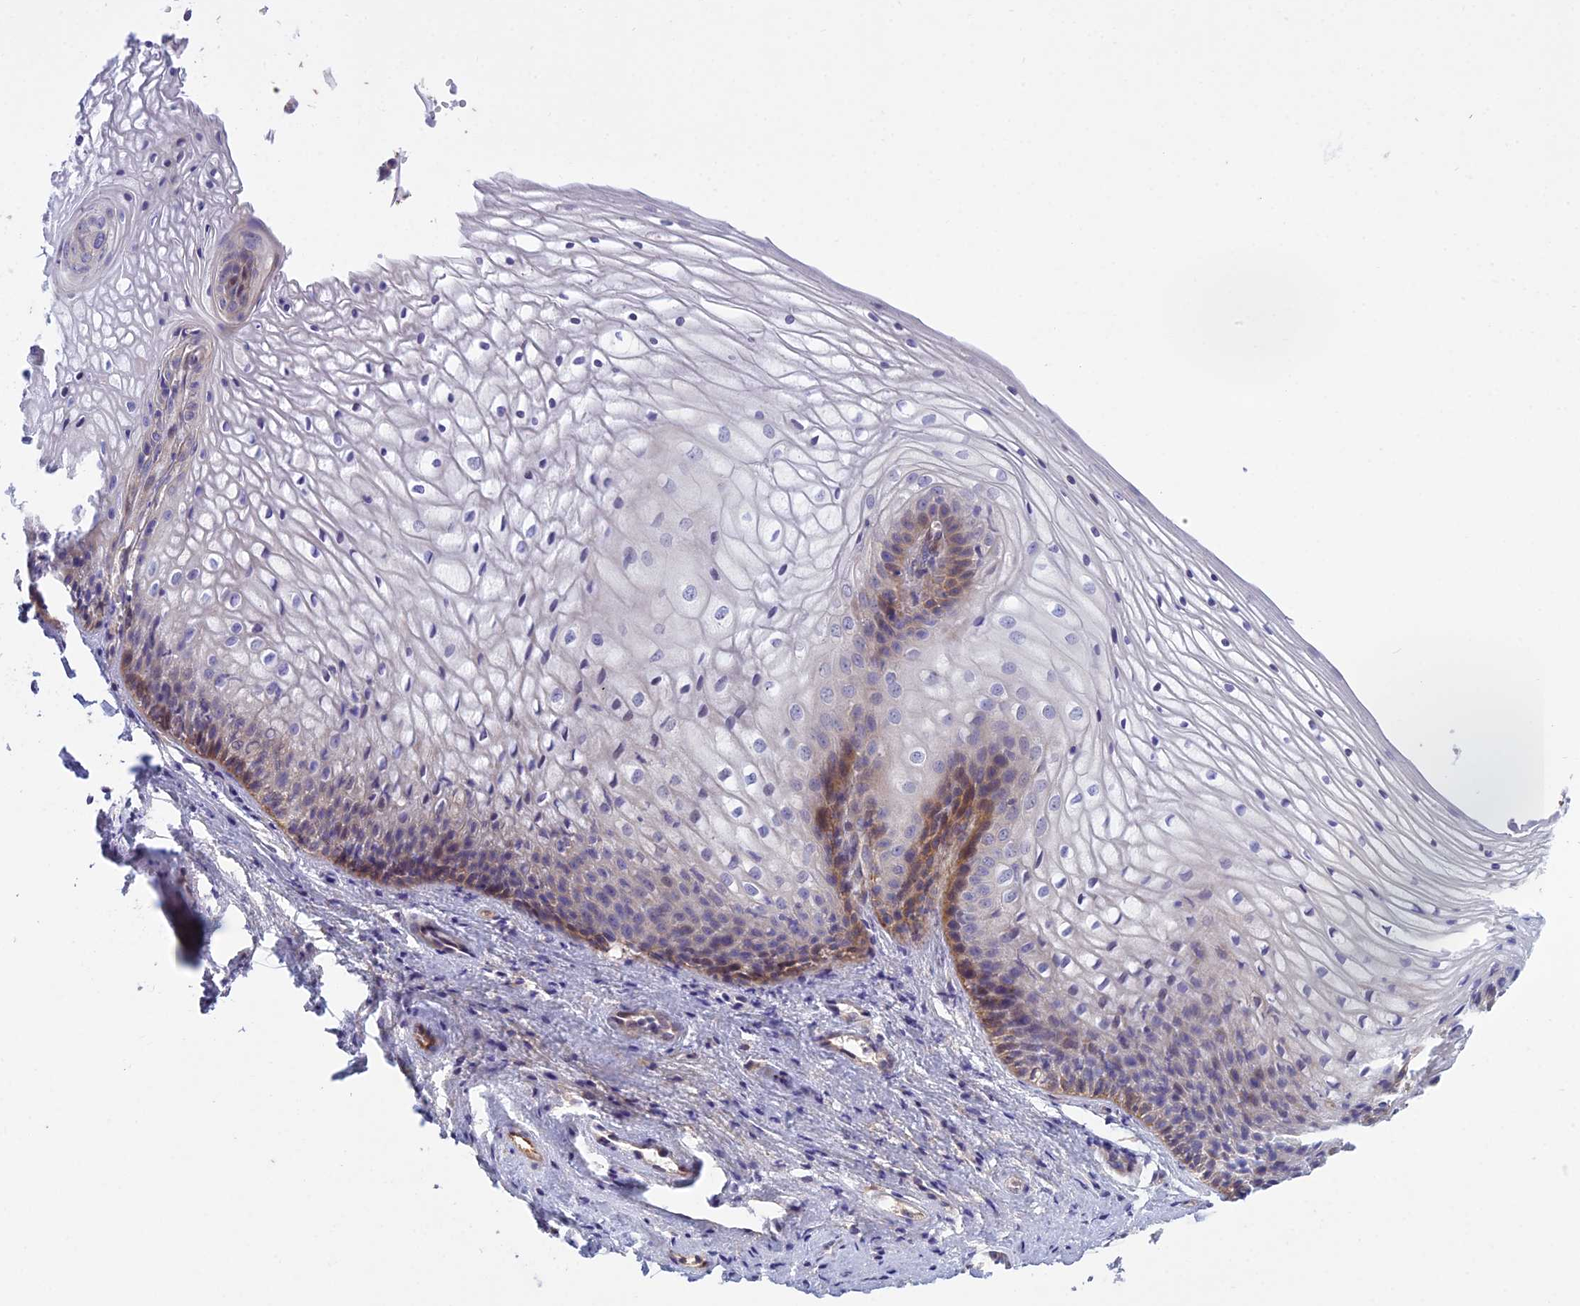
{"staining": {"intensity": "moderate", "quantity": "25%-75%", "location": "cytoplasmic/membranous"}, "tissue": "vagina", "cell_type": "Squamous epithelial cells", "image_type": "normal", "snomed": [{"axis": "morphology", "description": "Normal tissue, NOS"}, {"axis": "topography", "description": "Vagina"}], "caption": "A histopathology image of vagina stained for a protein displays moderate cytoplasmic/membranous brown staining in squamous epithelial cells.", "gene": "DUS2", "patient": {"sex": "female", "age": 34}}